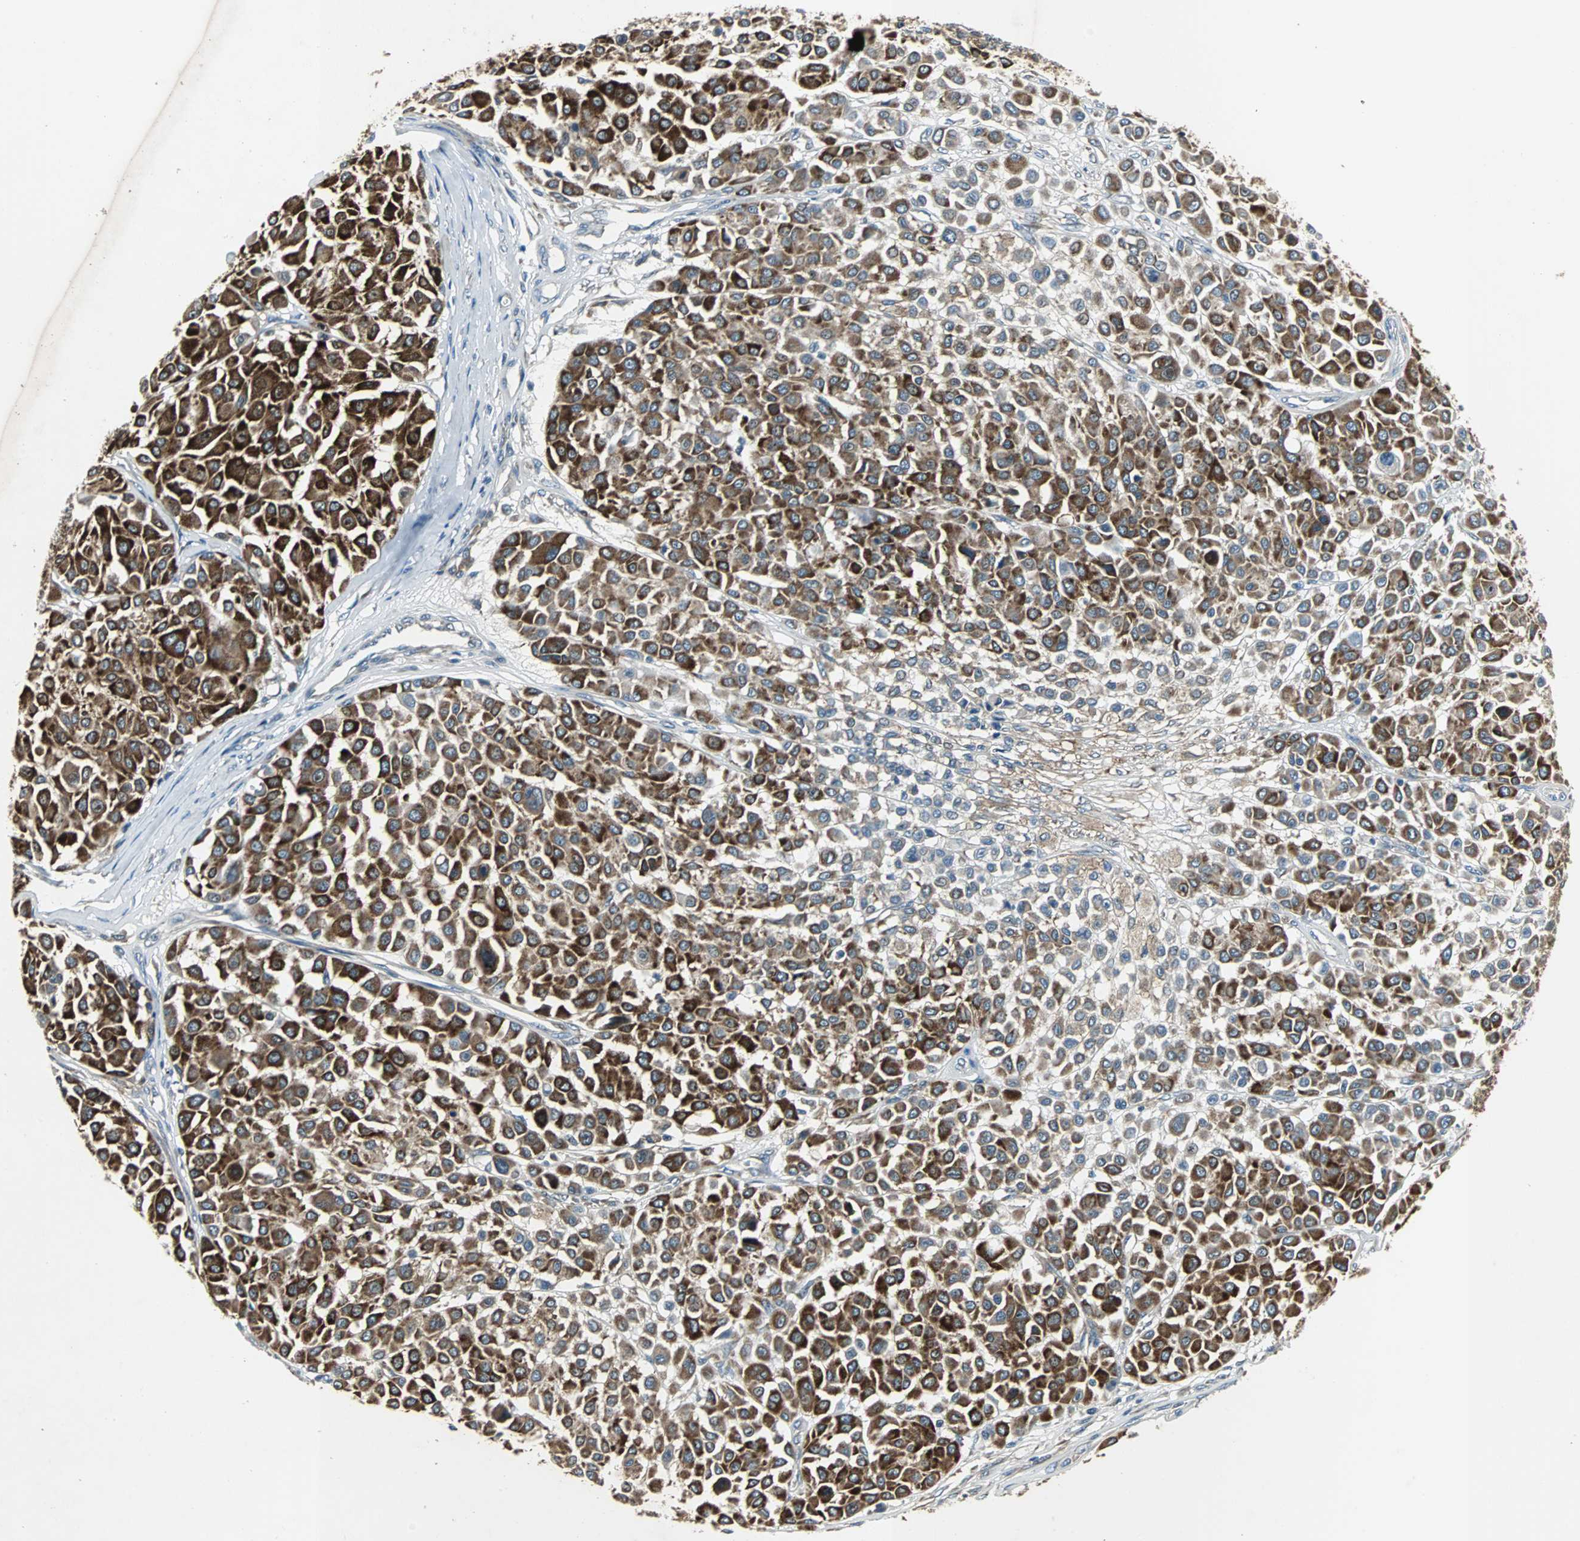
{"staining": {"intensity": "strong", "quantity": ">75%", "location": "cytoplasmic/membranous"}, "tissue": "melanoma", "cell_type": "Tumor cells", "image_type": "cancer", "snomed": [{"axis": "morphology", "description": "Malignant melanoma, Metastatic site"}, {"axis": "topography", "description": "Soft tissue"}], "caption": "Strong cytoplasmic/membranous expression is identified in about >75% of tumor cells in melanoma.", "gene": "SOS1", "patient": {"sex": "male", "age": 41}}